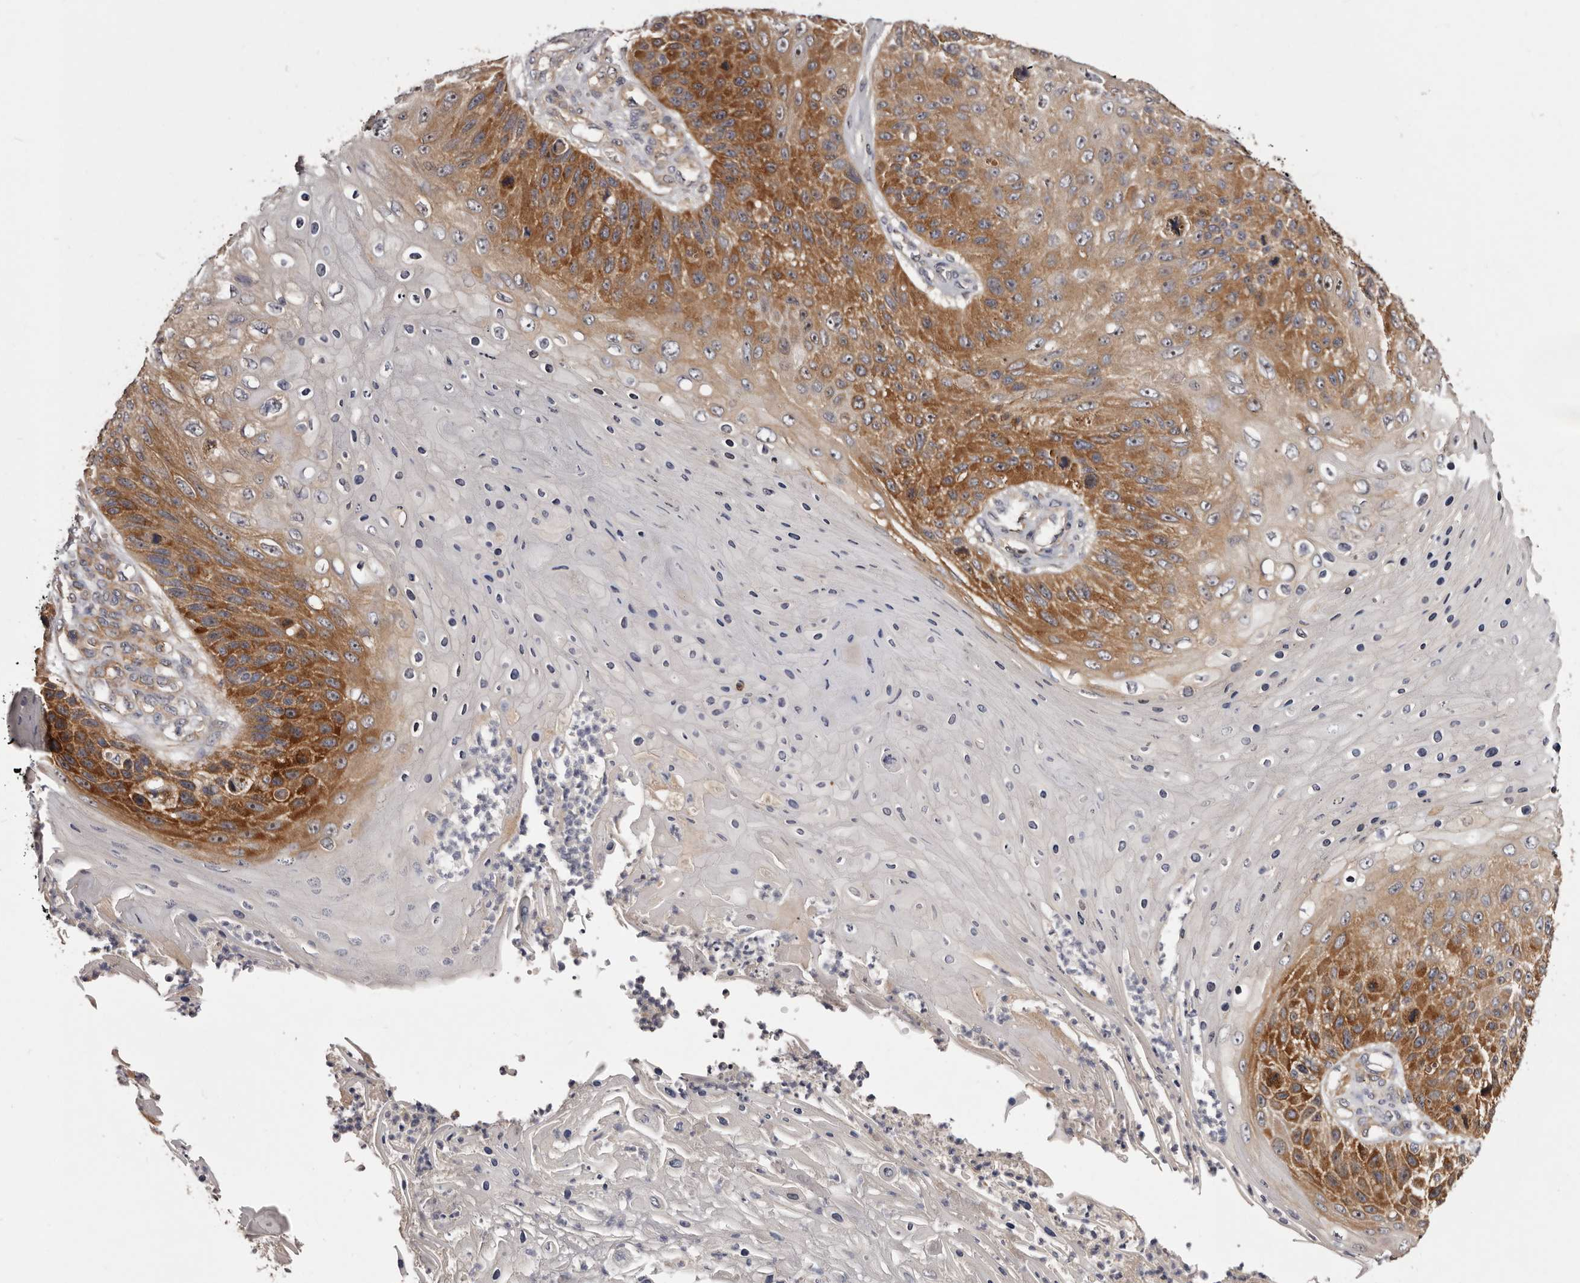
{"staining": {"intensity": "strong", "quantity": ">75%", "location": "cytoplasmic/membranous"}, "tissue": "skin cancer", "cell_type": "Tumor cells", "image_type": "cancer", "snomed": [{"axis": "morphology", "description": "Squamous cell carcinoma, NOS"}, {"axis": "topography", "description": "Skin"}], "caption": "Immunohistochemical staining of human skin squamous cell carcinoma shows high levels of strong cytoplasmic/membranous protein staining in about >75% of tumor cells.", "gene": "LTV1", "patient": {"sex": "female", "age": 88}}